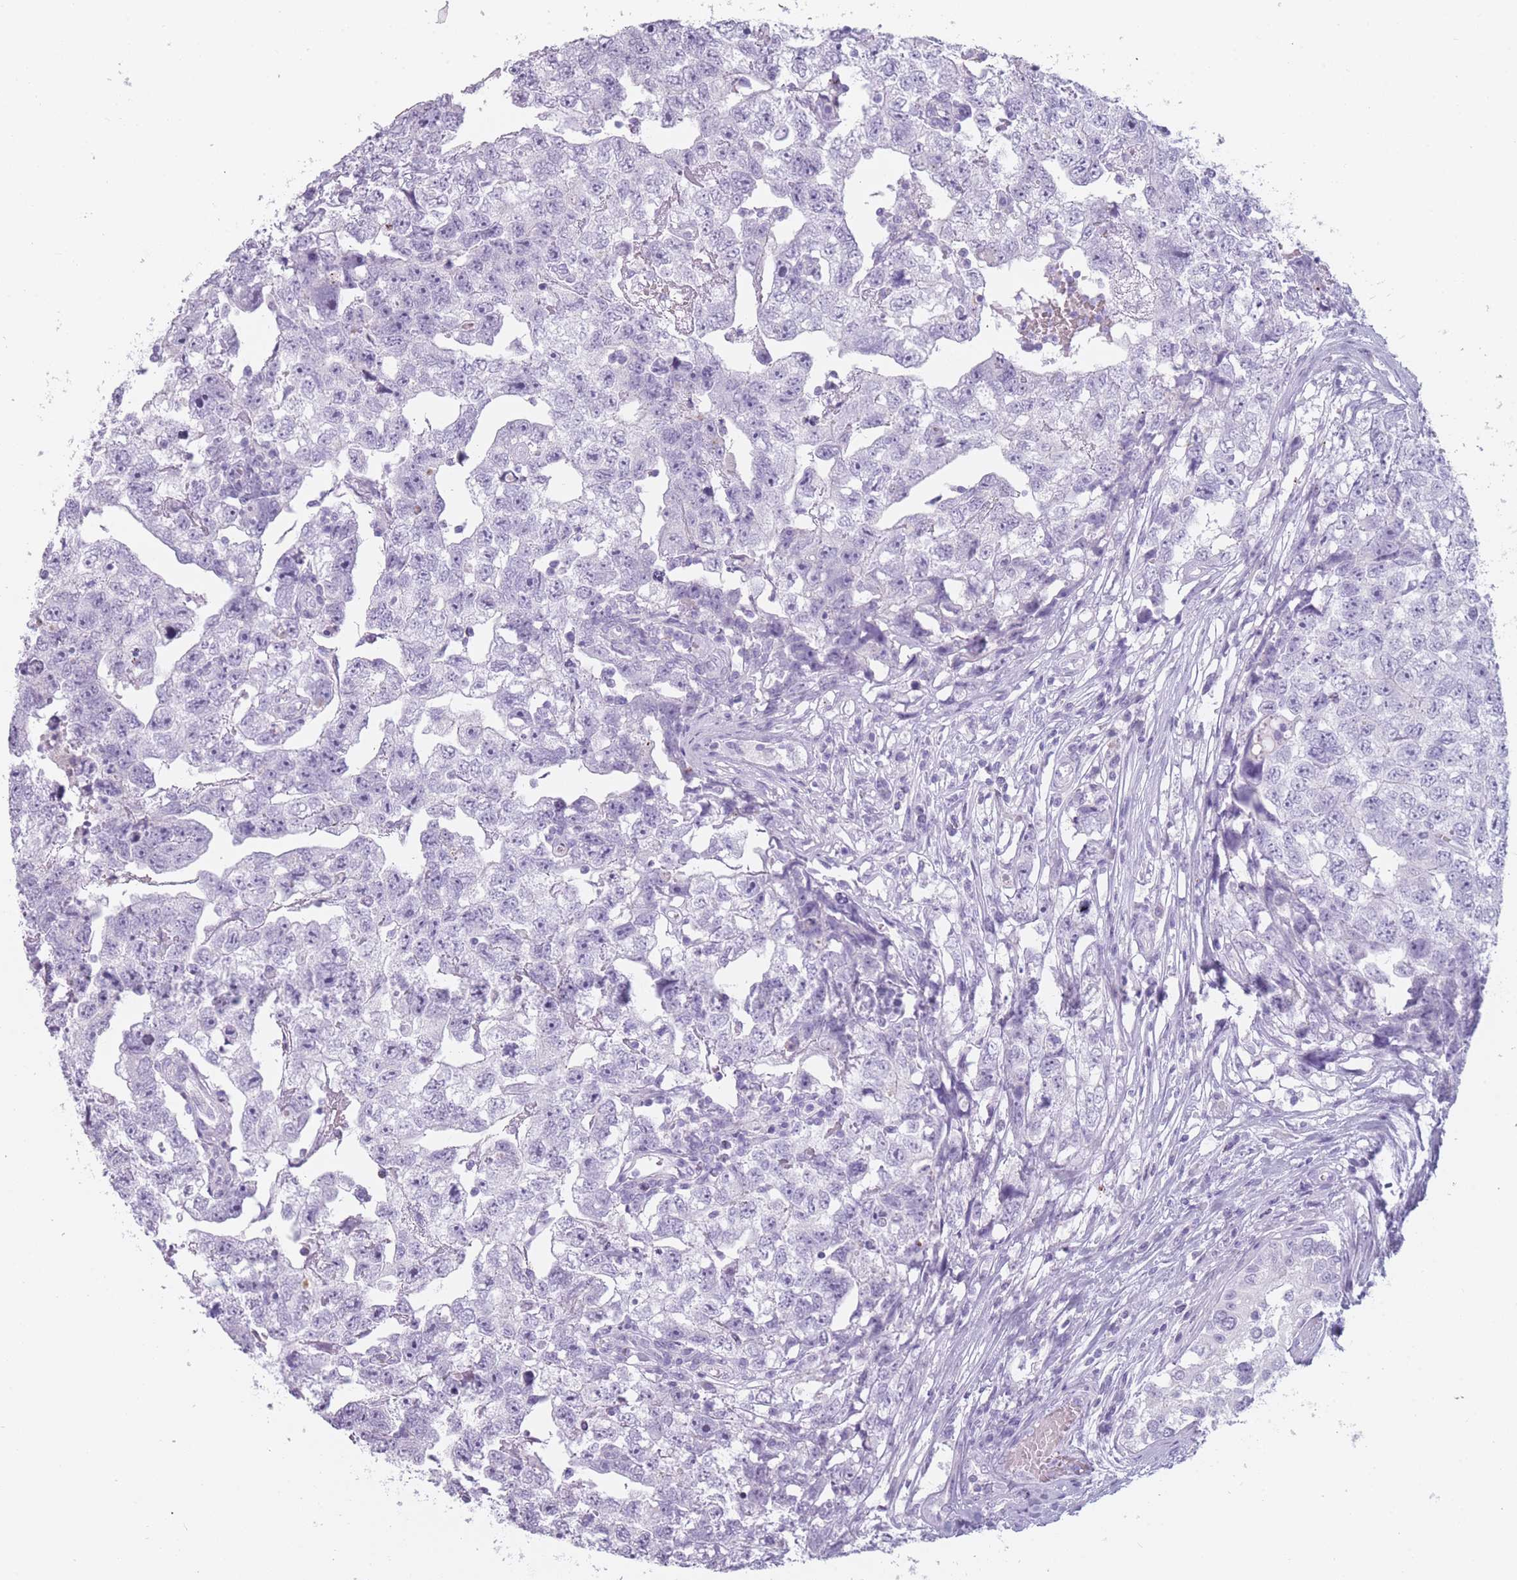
{"staining": {"intensity": "negative", "quantity": "none", "location": "none"}, "tissue": "testis cancer", "cell_type": "Tumor cells", "image_type": "cancer", "snomed": [{"axis": "morphology", "description": "Carcinoma, Embryonal, NOS"}, {"axis": "topography", "description": "Testis"}], "caption": "Immunohistochemical staining of human testis cancer reveals no significant positivity in tumor cells. (IHC, brightfield microscopy, high magnification).", "gene": "PPFIA3", "patient": {"sex": "male", "age": 22}}